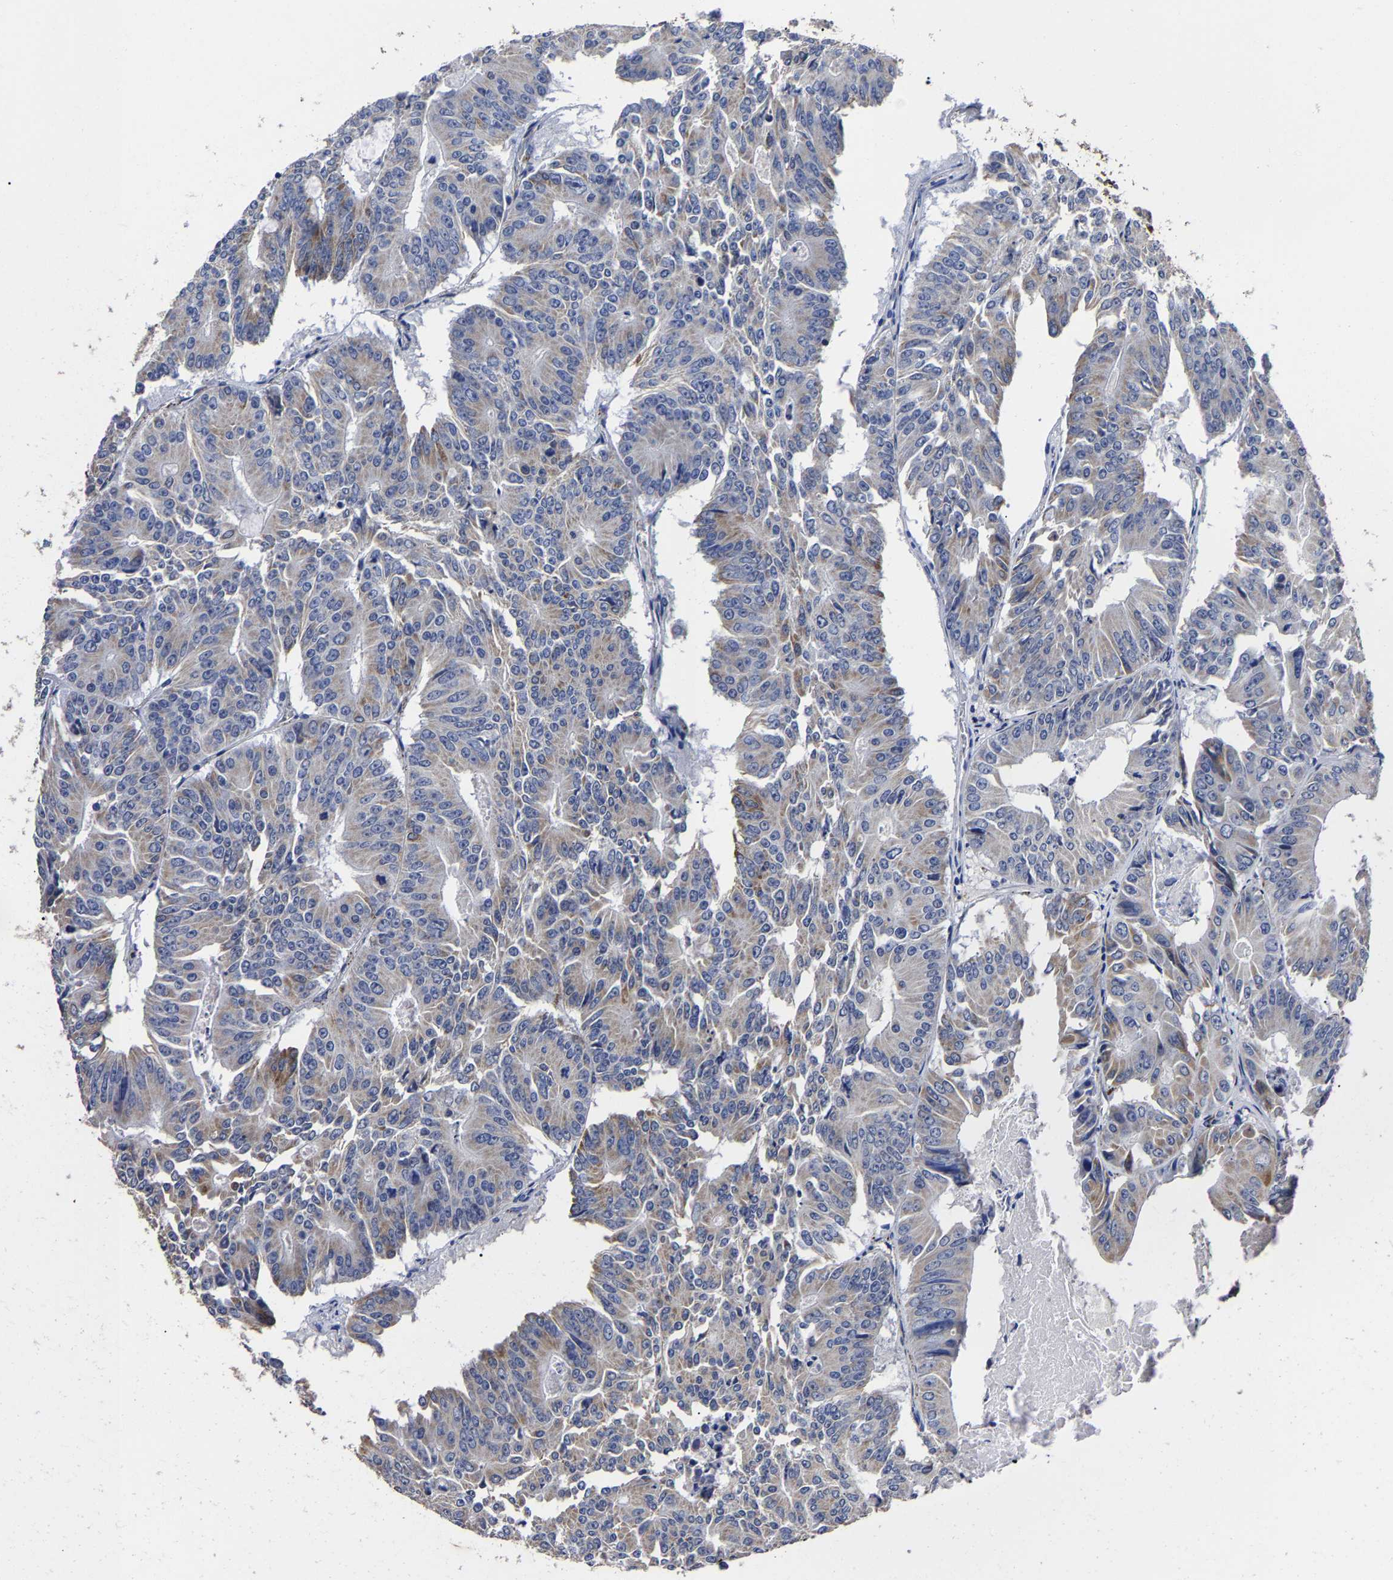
{"staining": {"intensity": "weak", "quantity": "25%-75%", "location": "cytoplasmic/membranous"}, "tissue": "colorectal cancer", "cell_type": "Tumor cells", "image_type": "cancer", "snomed": [{"axis": "morphology", "description": "Adenocarcinoma, NOS"}, {"axis": "topography", "description": "Colon"}], "caption": "Adenocarcinoma (colorectal) stained with DAB (3,3'-diaminobenzidine) immunohistochemistry (IHC) demonstrates low levels of weak cytoplasmic/membranous staining in approximately 25%-75% of tumor cells.", "gene": "AASS", "patient": {"sex": "male", "age": 87}}